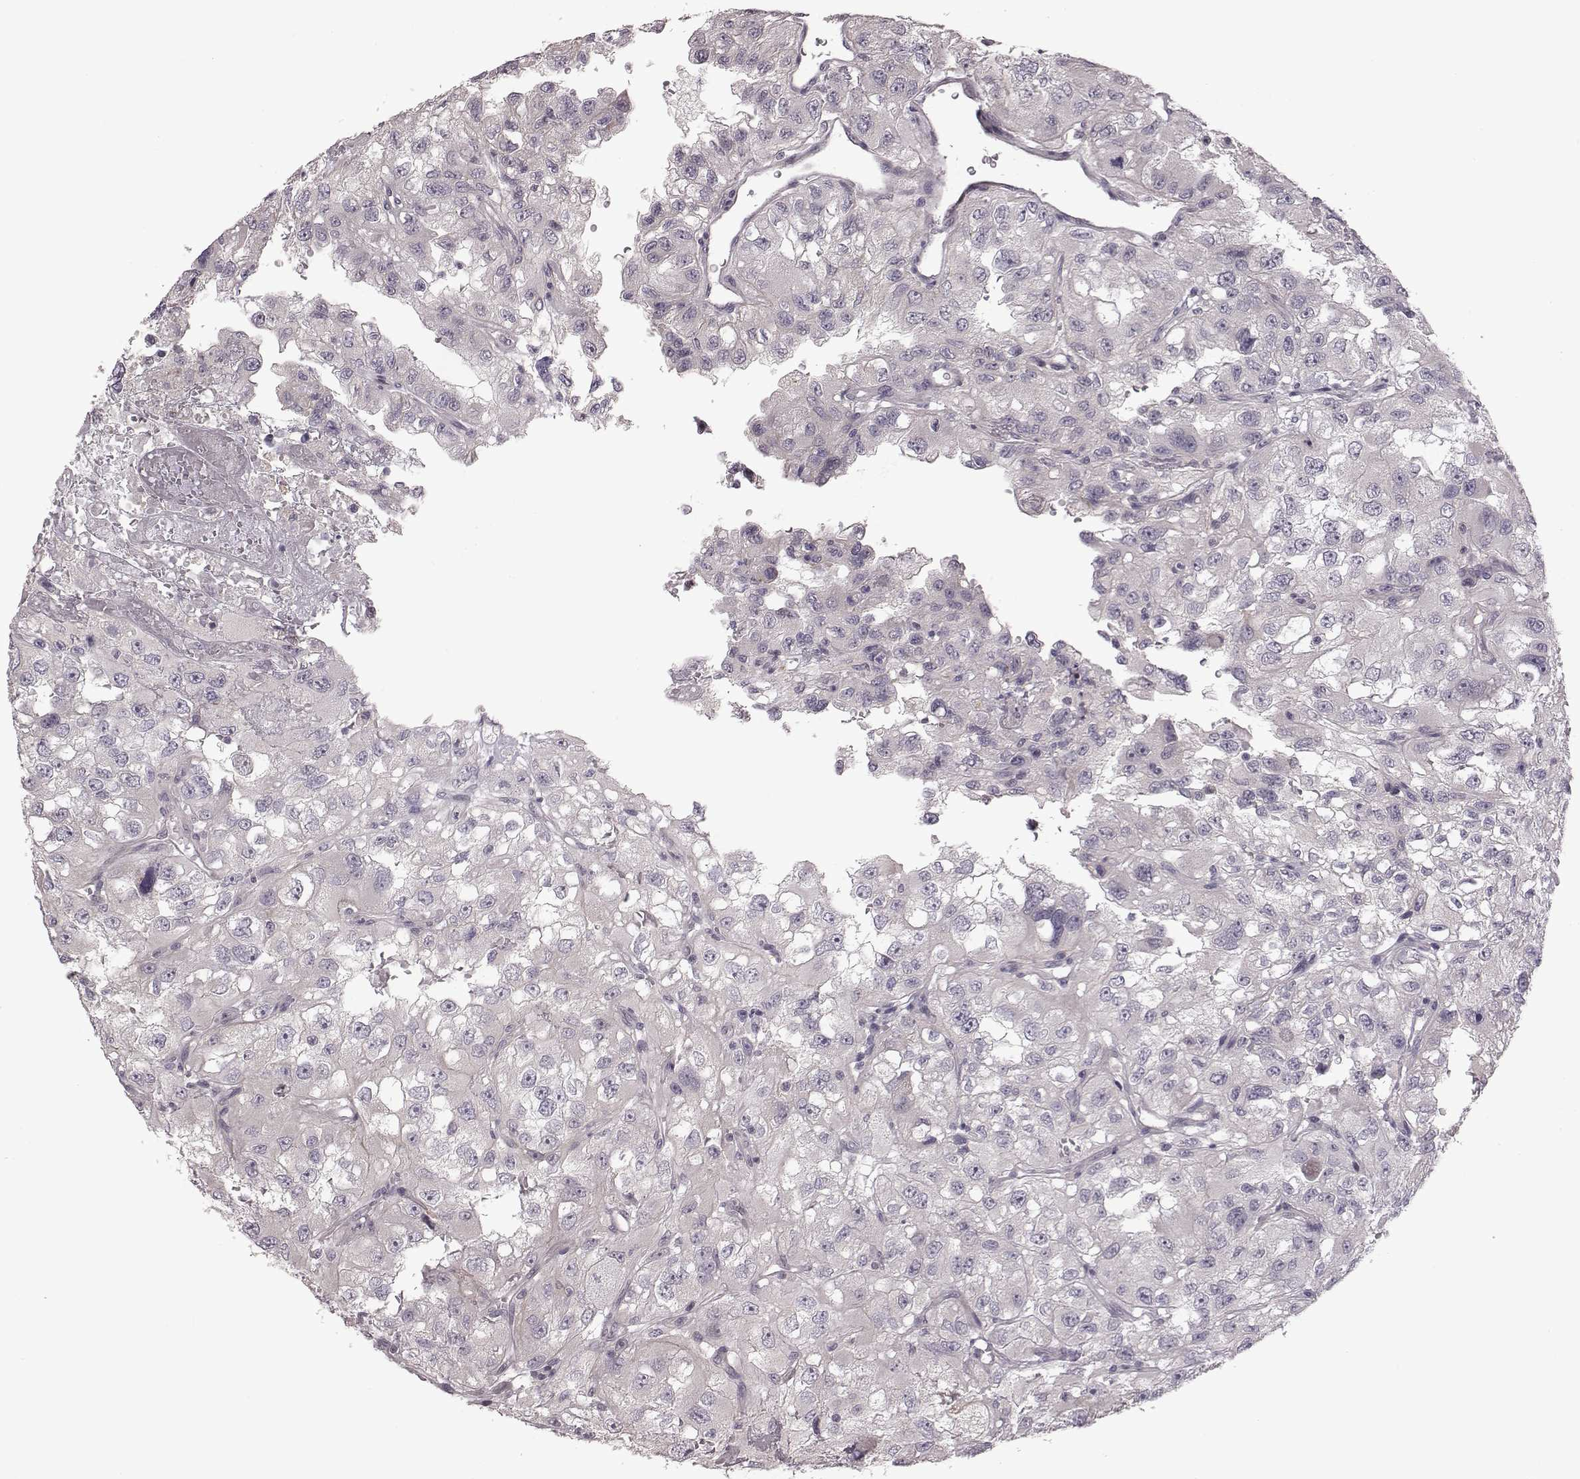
{"staining": {"intensity": "negative", "quantity": "none", "location": "none"}, "tissue": "renal cancer", "cell_type": "Tumor cells", "image_type": "cancer", "snomed": [{"axis": "morphology", "description": "Adenocarcinoma, NOS"}, {"axis": "topography", "description": "Kidney"}], "caption": "Protein analysis of renal adenocarcinoma displays no significant expression in tumor cells.", "gene": "BICDL1", "patient": {"sex": "male", "age": 64}}